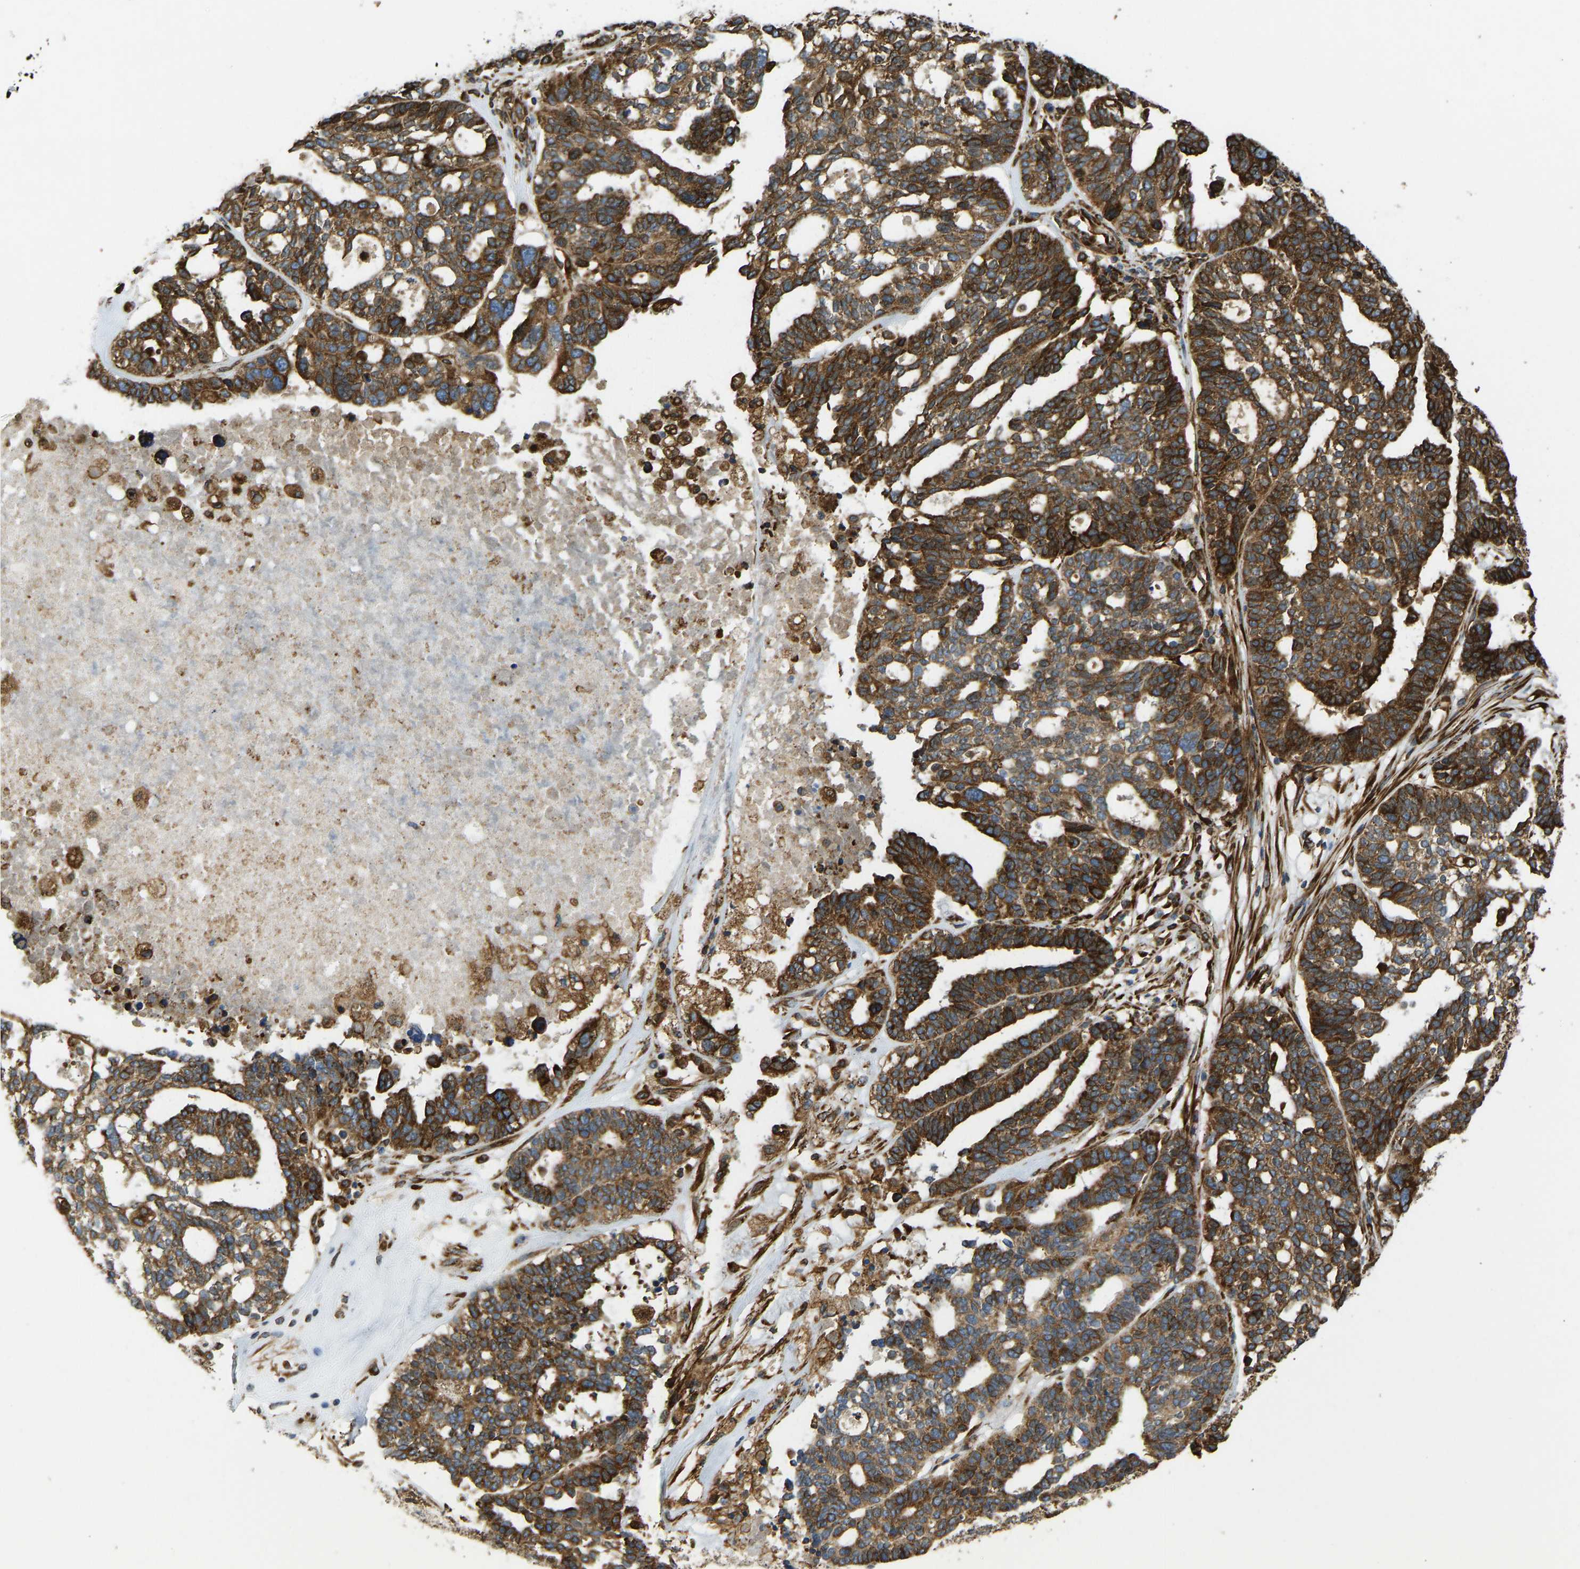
{"staining": {"intensity": "strong", "quantity": ">75%", "location": "cytoplasmic/membranous"}, "tissue": "ovarian cancer", "cell_type": "Tumor cells", "image_type": "cancer", "snomed": [{"axis": "morphology", "description": "Cystadenocarcinoma, serous, NOS"}, {"axis": "topography", "description": "Ovary"}], "caption": "Ovarian serous cystadenocarcinoma was stained to show a protein in brown. There is high levels of strong cytoplasmic/membranous expression in approximately >75% of tumor cells. Using DAB (brown) and hematoxylin (blue) stains, captured at high magnification using brightfield microscopy.", "gene": "BEX3", "patient": {"sex": "female", "age": 59}}